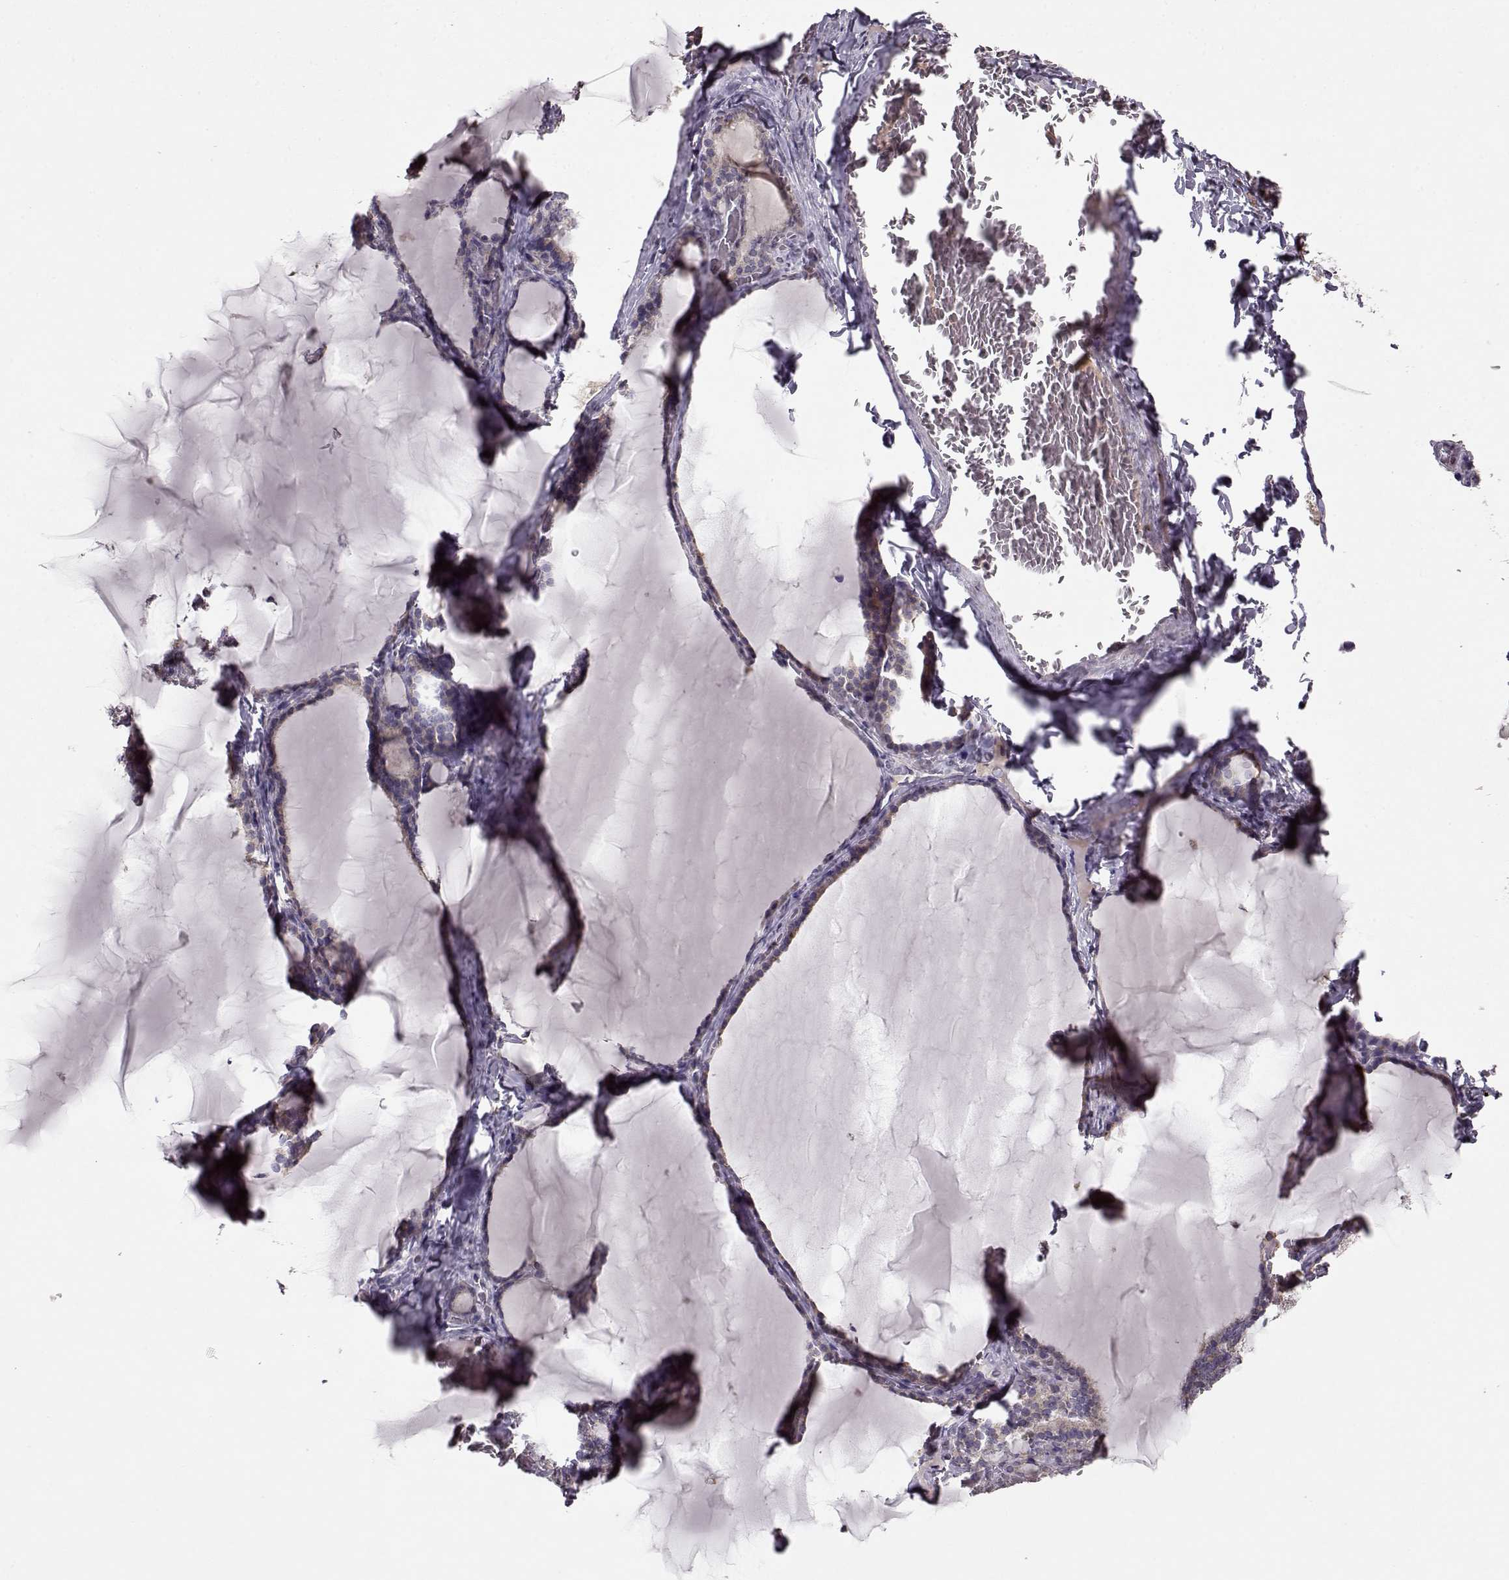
{"staining": {"intensity": "moderate", "quantity": ">75%", "location": "cytoplasmic/membranous"}, "tissue": "thyroid gland", "cell_type": "Glandular cells", "image_type": "normal", "snomed": [{"axis": "morphology", "description": "Normal tissue, NOS"}, {"axis": "morphology", "description": "Hyperplasia, NOS"}, {"axis": "topography", "description": "Thyroid gland"}], "caption": "Glandular cells show moderate cytoplasmic/membranous expression in about >75% of cells in normal thyroid gland. (IHC, brightfield microscopy, high magnification).", "gene": "CMTM3", "patient": {"sex": "female", "age": 27}}